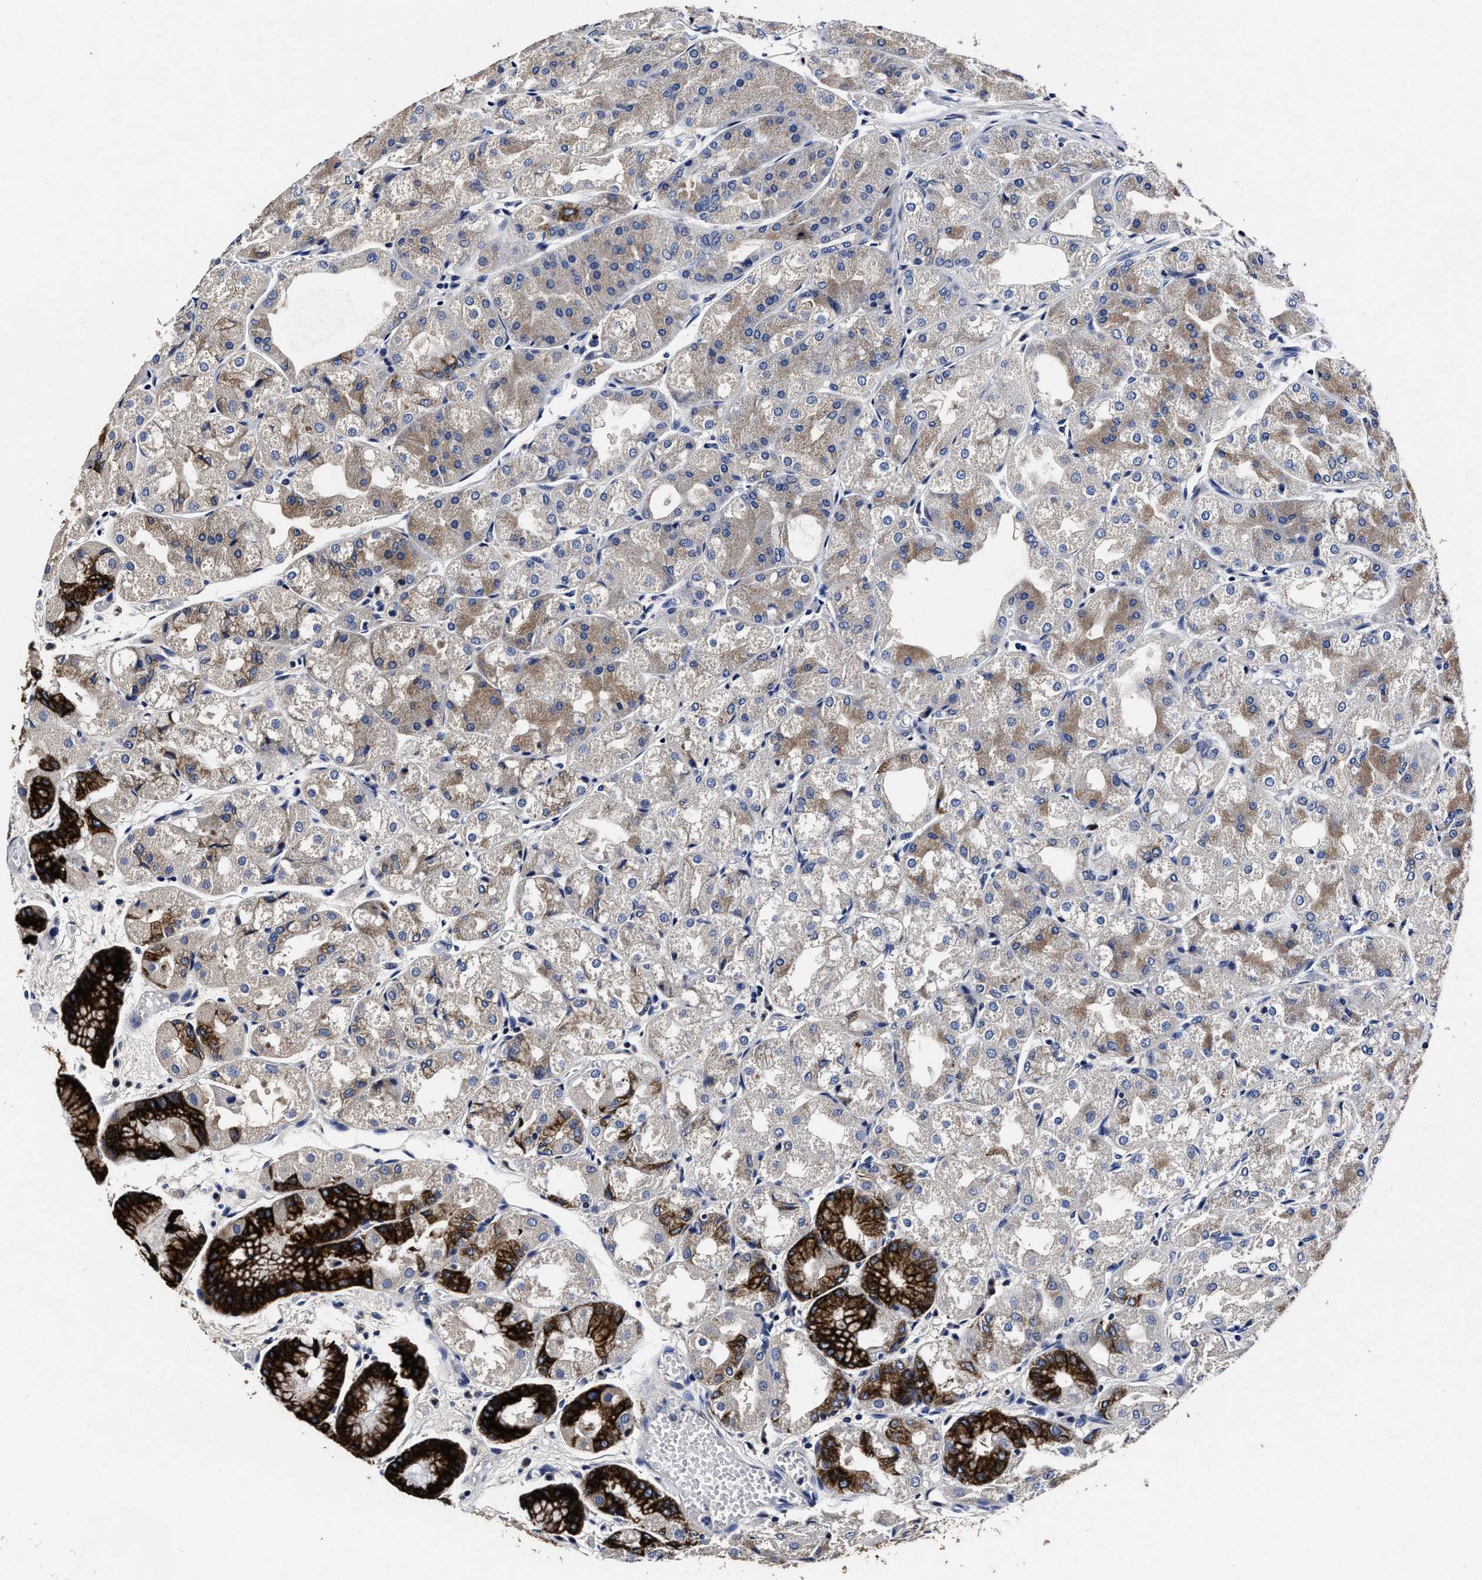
{"staining": {"intensity": "strong", "quantity": "25%-75%", "location": "cytoplasmic/membranous"}, "tissue": "stomach", "cell_type": "Glandular cells", "image_type": "normal", "snomed": [{"axis": "morphology", "description": "Normal tissue, NOS"}, {"axis": "topography", "description": "Stomach, upper"}], "caption": "Immunohistochemistry of unremarkable stomach reveals high levels of strong cytoplasmic/membranous positivity in about 25%-75% of glandular cells.", "gene": "OLFML2A", "patient": {"sex": "male", "age": 72}}